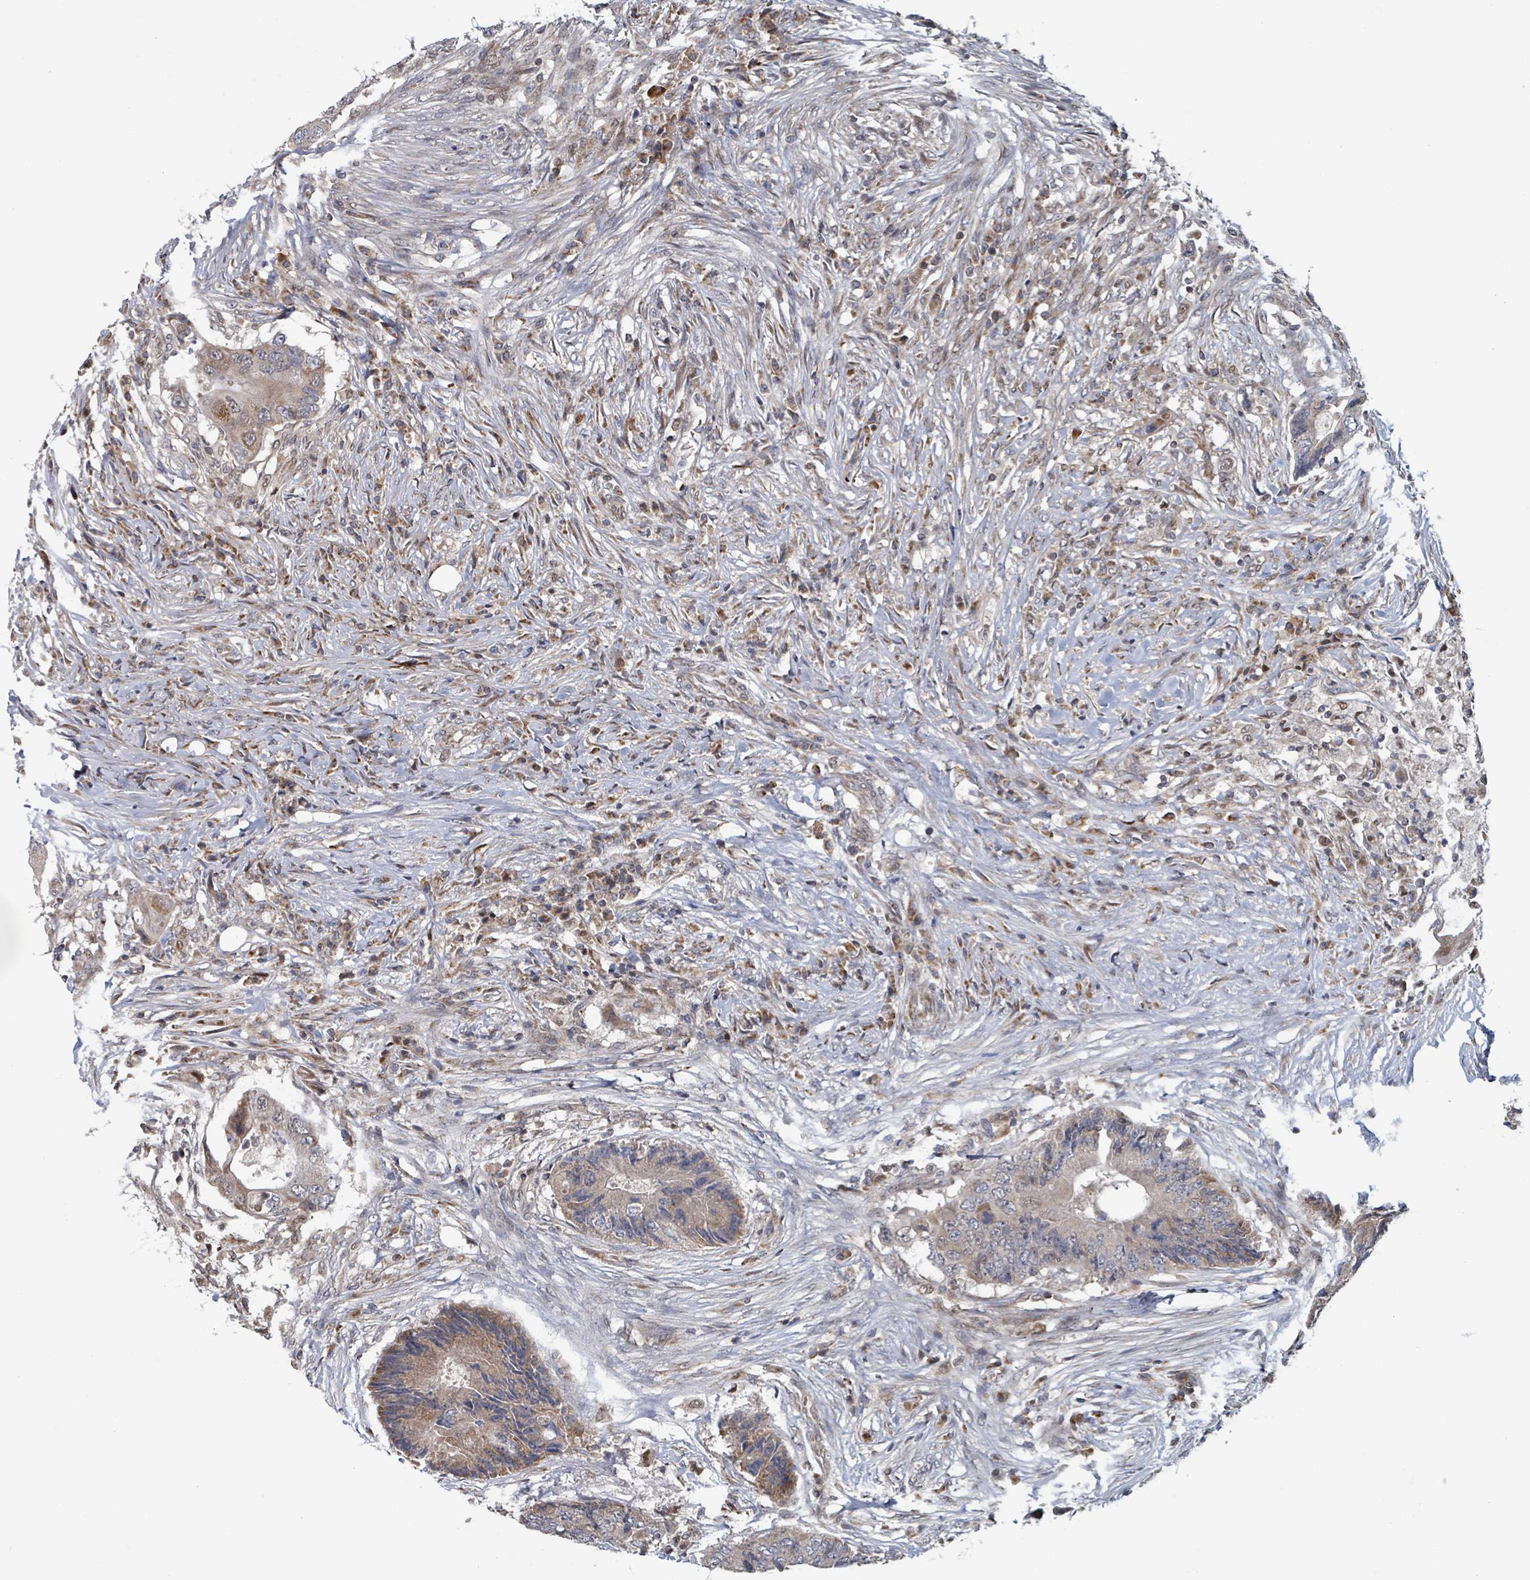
{"staining": {"intensity": "moderate", "quantity": "<25%", "location": "cytoplasmic/membranous"}, "tissue": "colorectal cancer", "cell_type": "Tumor cells", "image_type": "cancer", "snomed": [{"axis": "morphology", "description": "Adenocarcinoma, NOS"}, {"axis": "topography", "description": "Colon"}], "caption": "IHC staining of colorectal adenocarcinoma, which exhibits low levels of moderate cytoplasmic/membranous staining in about <25% of tumor cells indicating moderate cytoplasmic/membranous protein positivity. The staining was performed using DAB (brown) for protein detection and nuclei were counterstained in hematoxylin (blue).", "gene": "HIVEP1", "patient": {"sex": "male", "age": 71}}